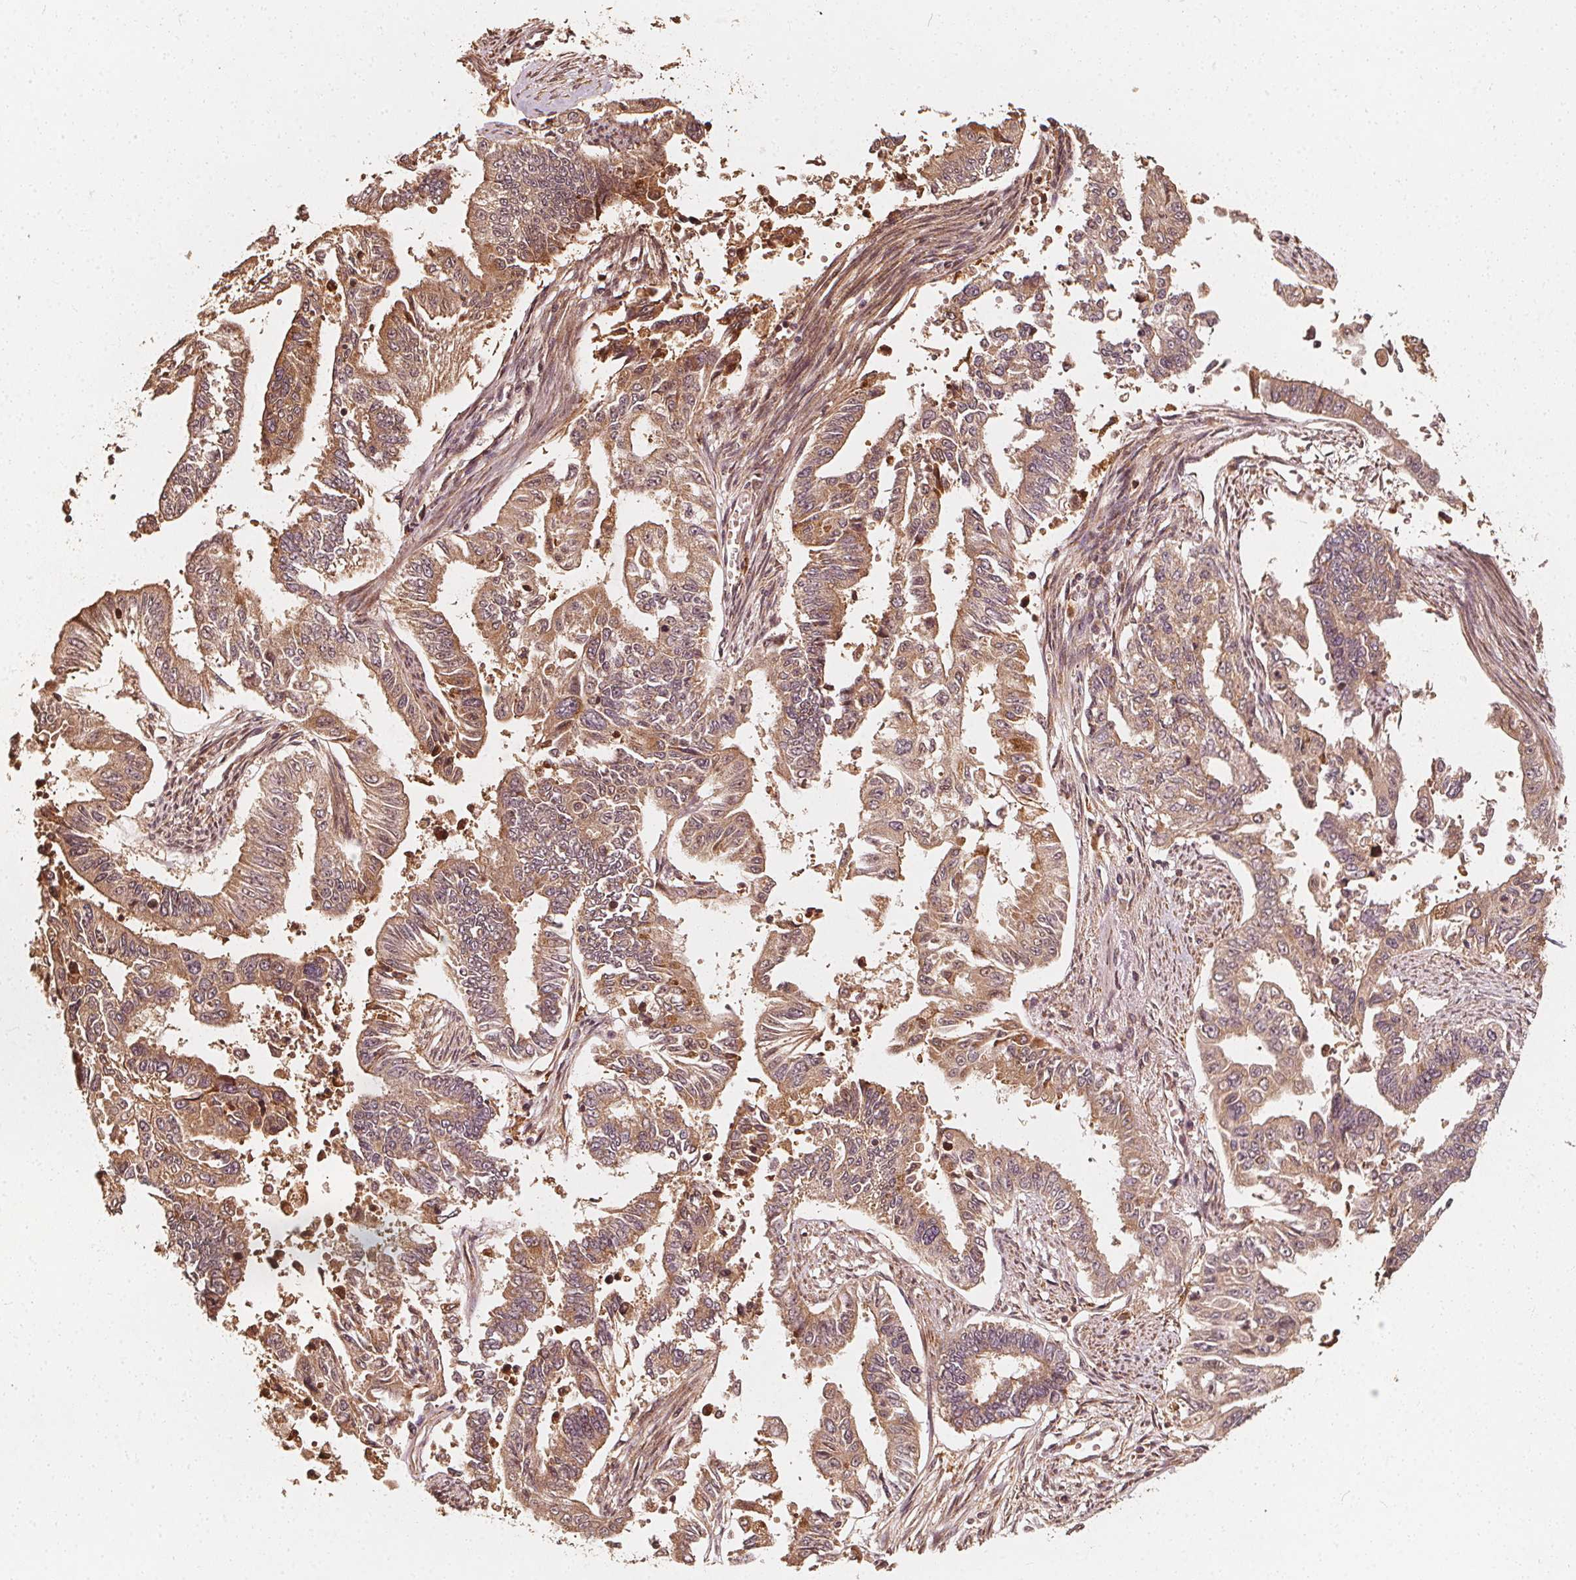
{"staining": {"intensity": "weak", "quantity": ">75%", "location": "cytoplasmic/membranous"}, "tissue": "endometrial cancer", "cell_type": "Tumor cells", "image_type": "cancer", "snomed": [{"axis": "morphology", "description": "Adenocarcinoma, NOS"}, {"axis": "topography", "description": "Uterus"}], "caption": "This image shows IHC staining of endometrial adenocarcinoma, with low weak cytoplasmic/membranous staining in about >75% of tumor cells.", "gene": "NPC1", "patient": {"sex": "female", "age": 59}}